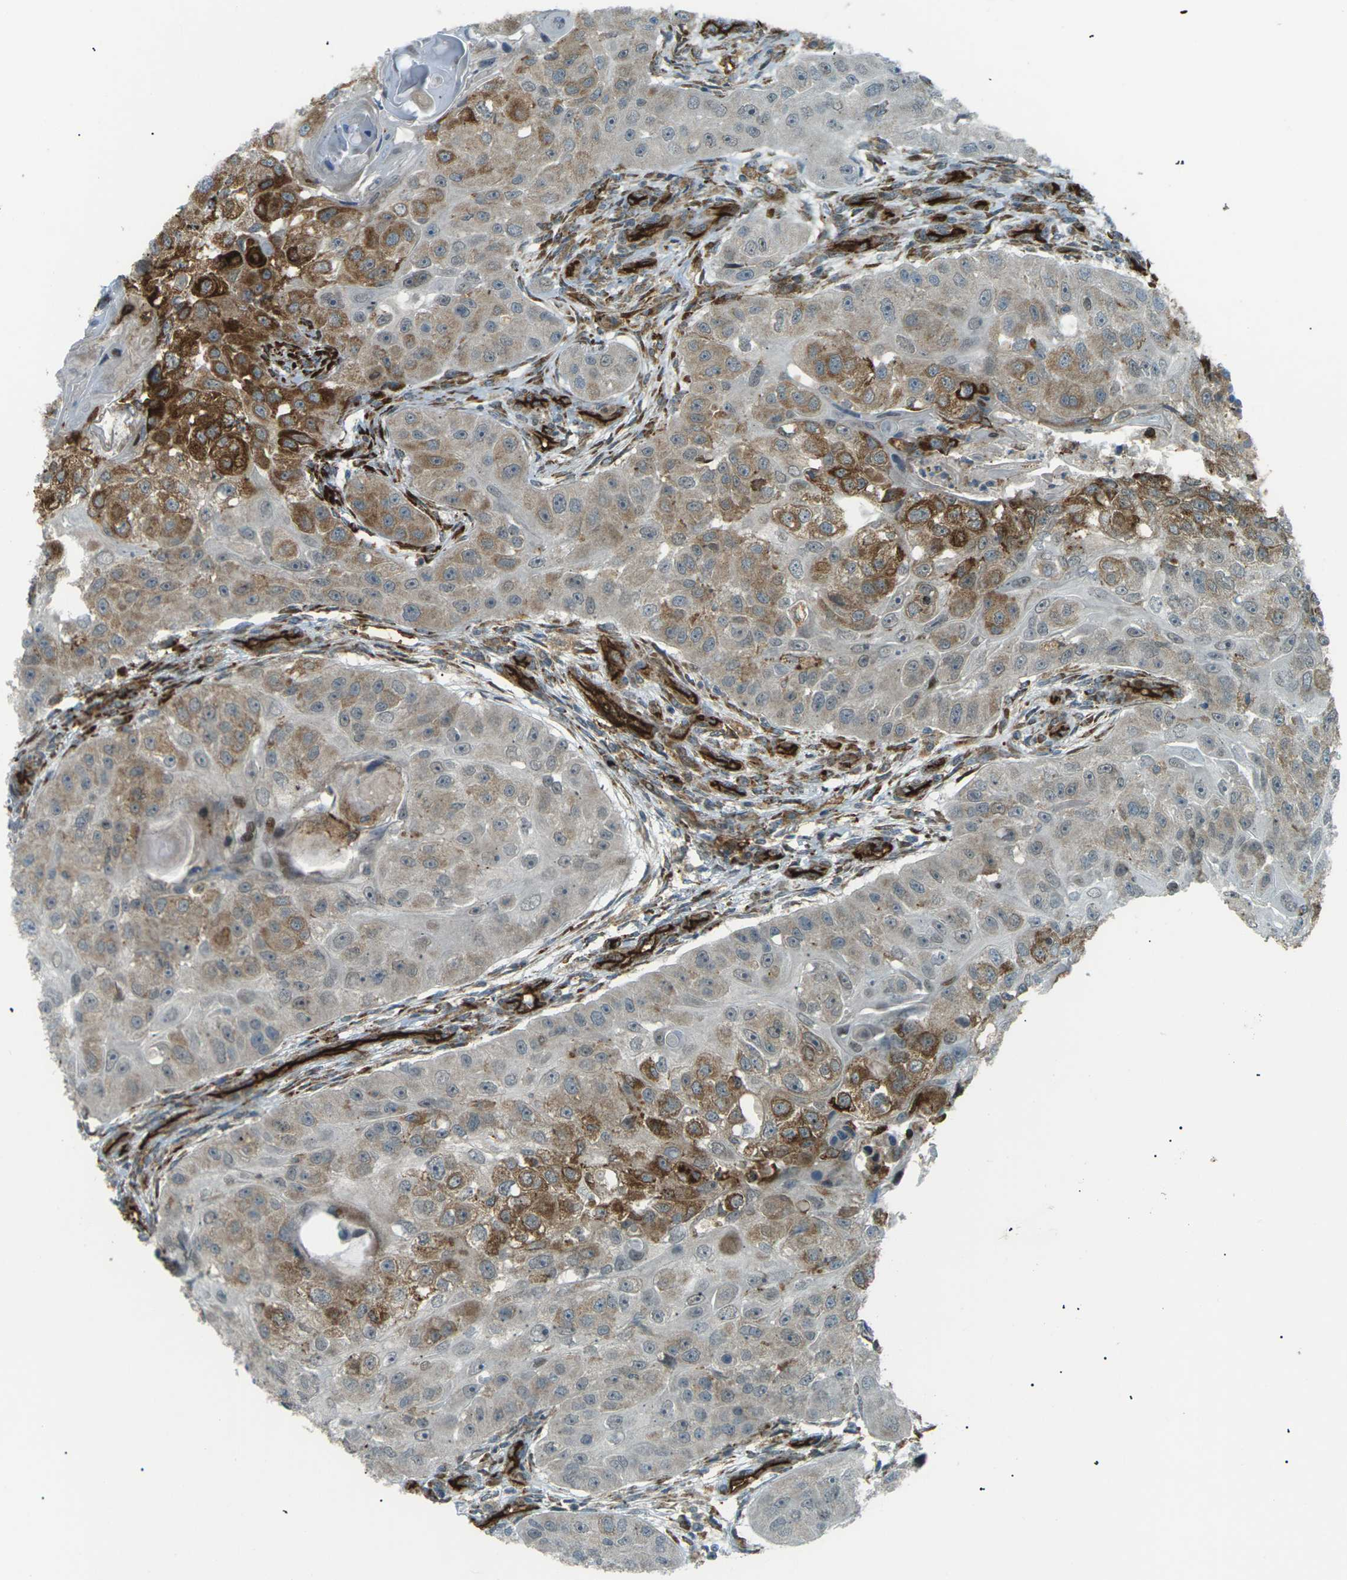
{"staining": {"intensity": "moderate", "quantity": "25%-75%", "location": "cytoplasmic/membranous"}, "tissue": "head and neck cancer", "cell_type": "Tumor cells", "image_type": "cancer", "snomed": [{"axis": "morphology", "description": "Normal tissue, NOS"}, {"axis": "morphology", "description": "Squamous cell carcinoma, NOS"}, {"axis": "topography", "description": "Skeletal muscle"}, {"axis": "topography", "description": "Head-Neck"}], "caption": "Brown immunohistochemical staining in human head and neck cancer (squamous cell carcinoma) exhibits moderate cytoplasmic/membranous staining in about 25%-75% of tumor cells. Using DAB (brown) and hematoxylin (blue) stains, captured at high magnification using brightfield microscopy.", "gene": "S1PR1", "patient": {"sex": "male", "age": 51}}